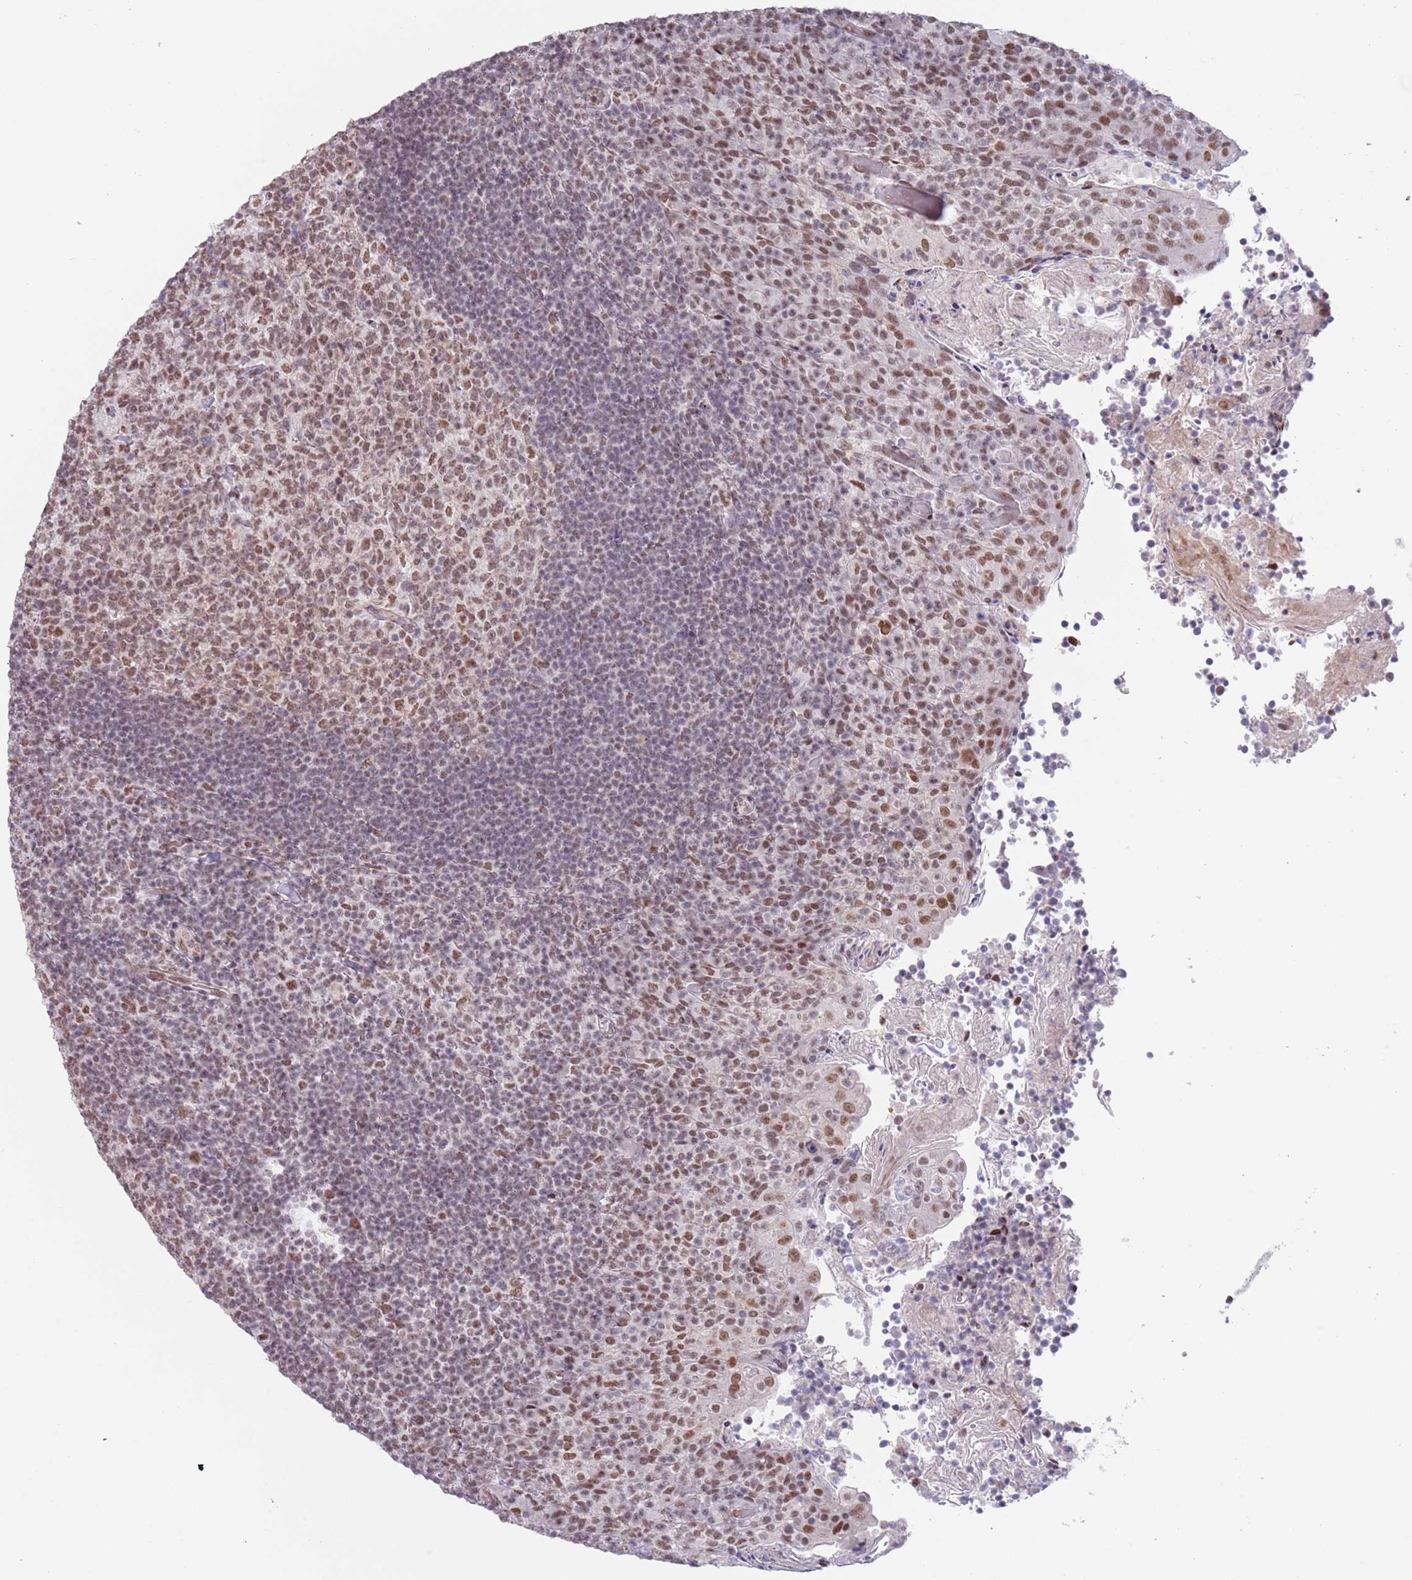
{"staining": {"intensity": "moderate", "quantity": ">75%", "location": "nuclear"}, "tissue": "tonsil", "cell_type": "Germinal center cells", "image_type": "normal", "snomed": [{"axis": "morphology", "description": "Normal tissue, NOS"}, {"axis": "topography", "description": "Tonsil"}], "caption": "Protein staining of benign tonsil shows moderate nuclear staining in approximately >75% of germinal center cells.", "gene": "ZNF382", "patient": {"sex": "female", "age": 10}}